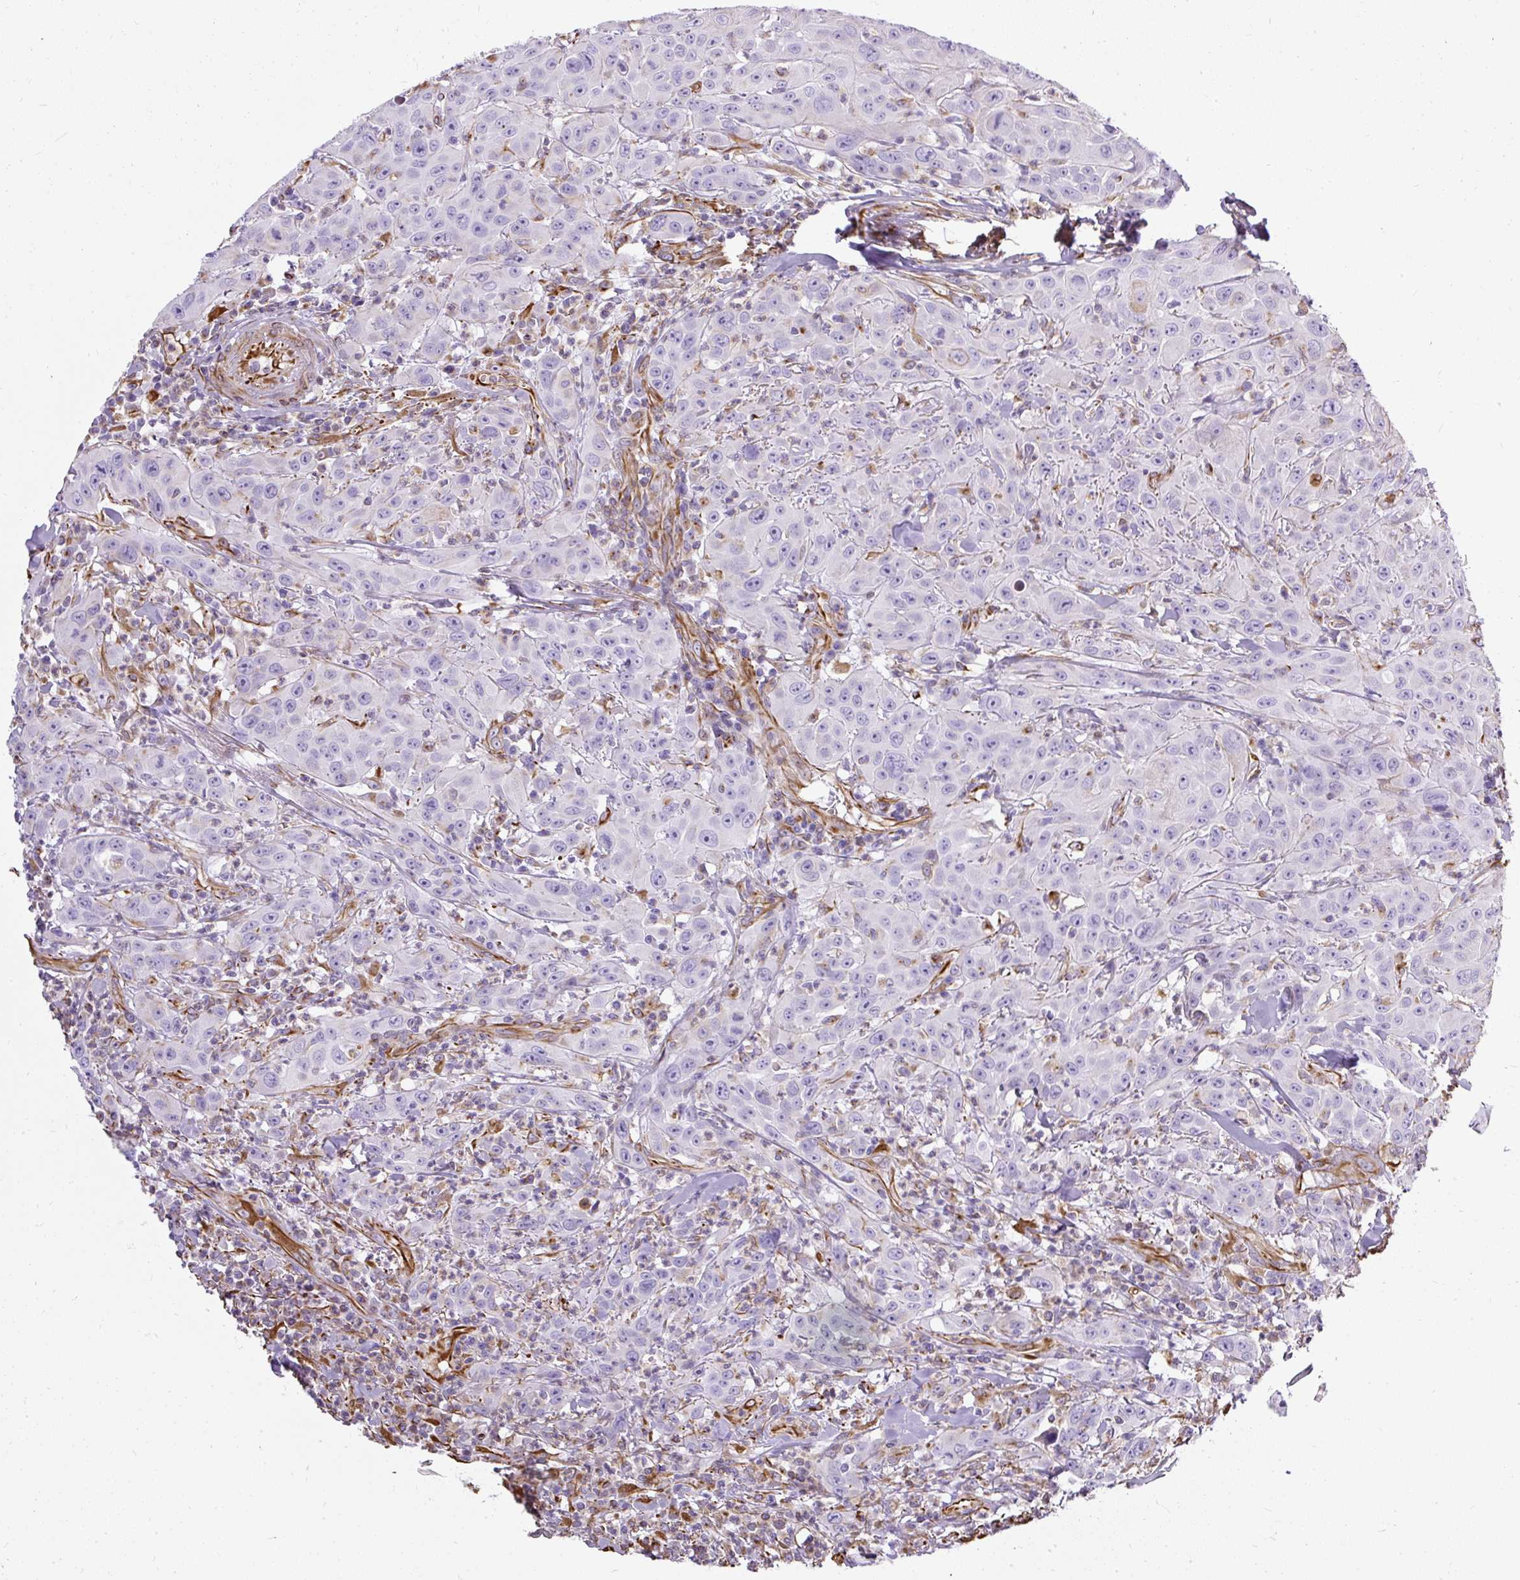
{"staining": {"intensity": "weak", "quantity": "<25%", "location": "cytoplasmic/membranous"}, "tissue": "head and neck cancer", "cell_type": "Tumor cells", "image_type": "cancer", "snomed": [{"axis": "morphology", "description": "Squamous cell carcinoma, NOS"}, {"axis": "topography", "description": "Skin"}, {"axis": "topography", "description": "Head-Neck"}], "caption": "Immunohistochemistry image of human head and neck cancer (squamous cell carcinoma) stained for a protein (brown), which demonstrates no positivity in tumor cells. The staining was performed using DAB to visualize the protein expression in brown, while the nuclei were stained in blue with hematoxylin (Magnification: 20x).", "gene": "PLS1", "patient": {"sex": "male", "age": 80}}